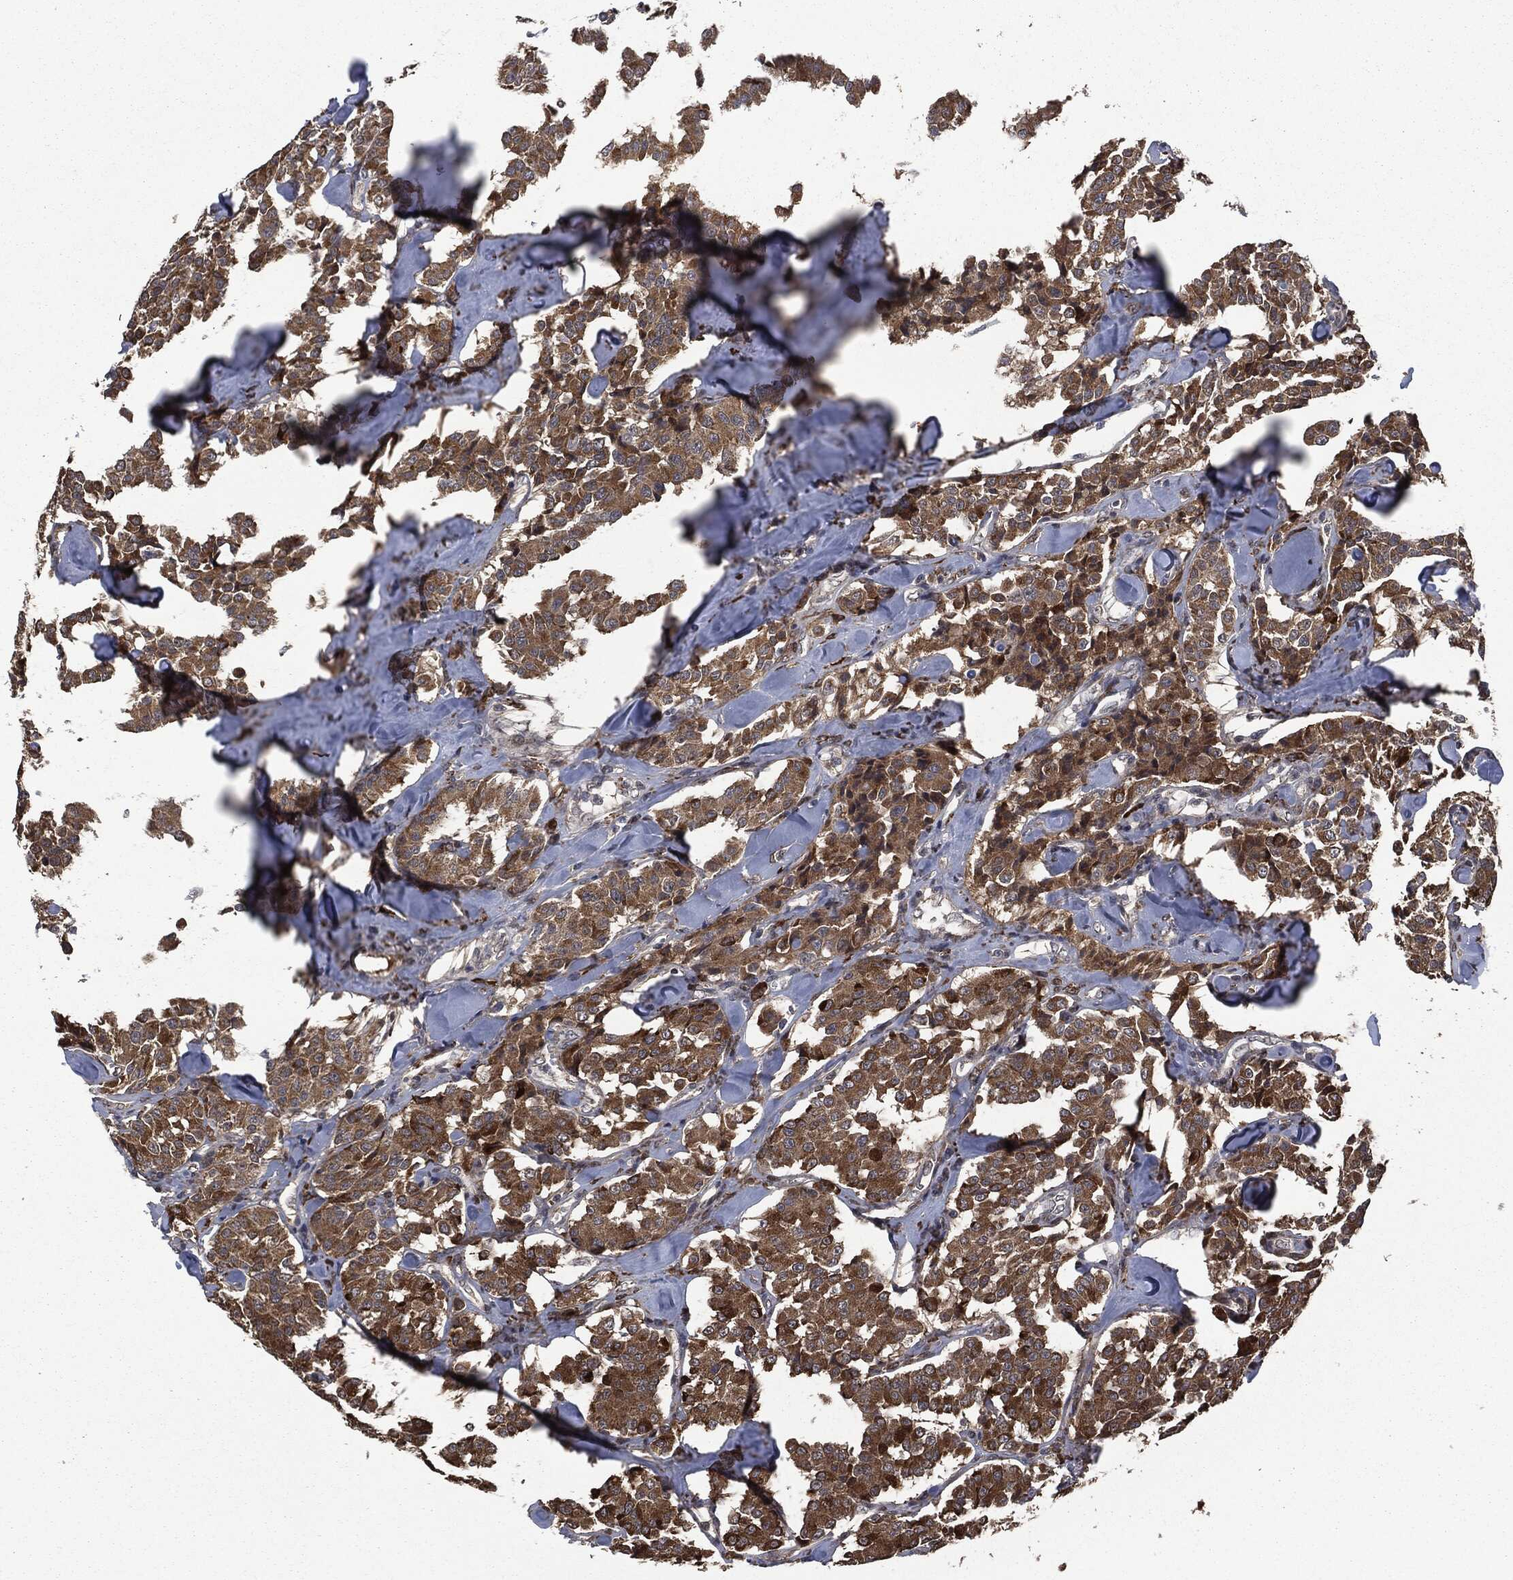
{"staining": {"intensity": "moderate", "quantity": ">75%", "location": "cytoplasmic/membranous"}, "tissue": "carcinoid", "cell_type": "Tumor cells", "image_type": "cancer", "snomed": [{"axis": "morphology", "description": "Carcinoid, malignant, NOS"}, {"axis": "topography", "description": "Pancreas"}], "caption": "Carcinoid stained for a protein (brown) reveals moderate cytoplasmic/membranous positive staining in approximately >75% of tumor cells.", "gene": "CRABP2", "patient": {"sex": "male", "age": 41}}